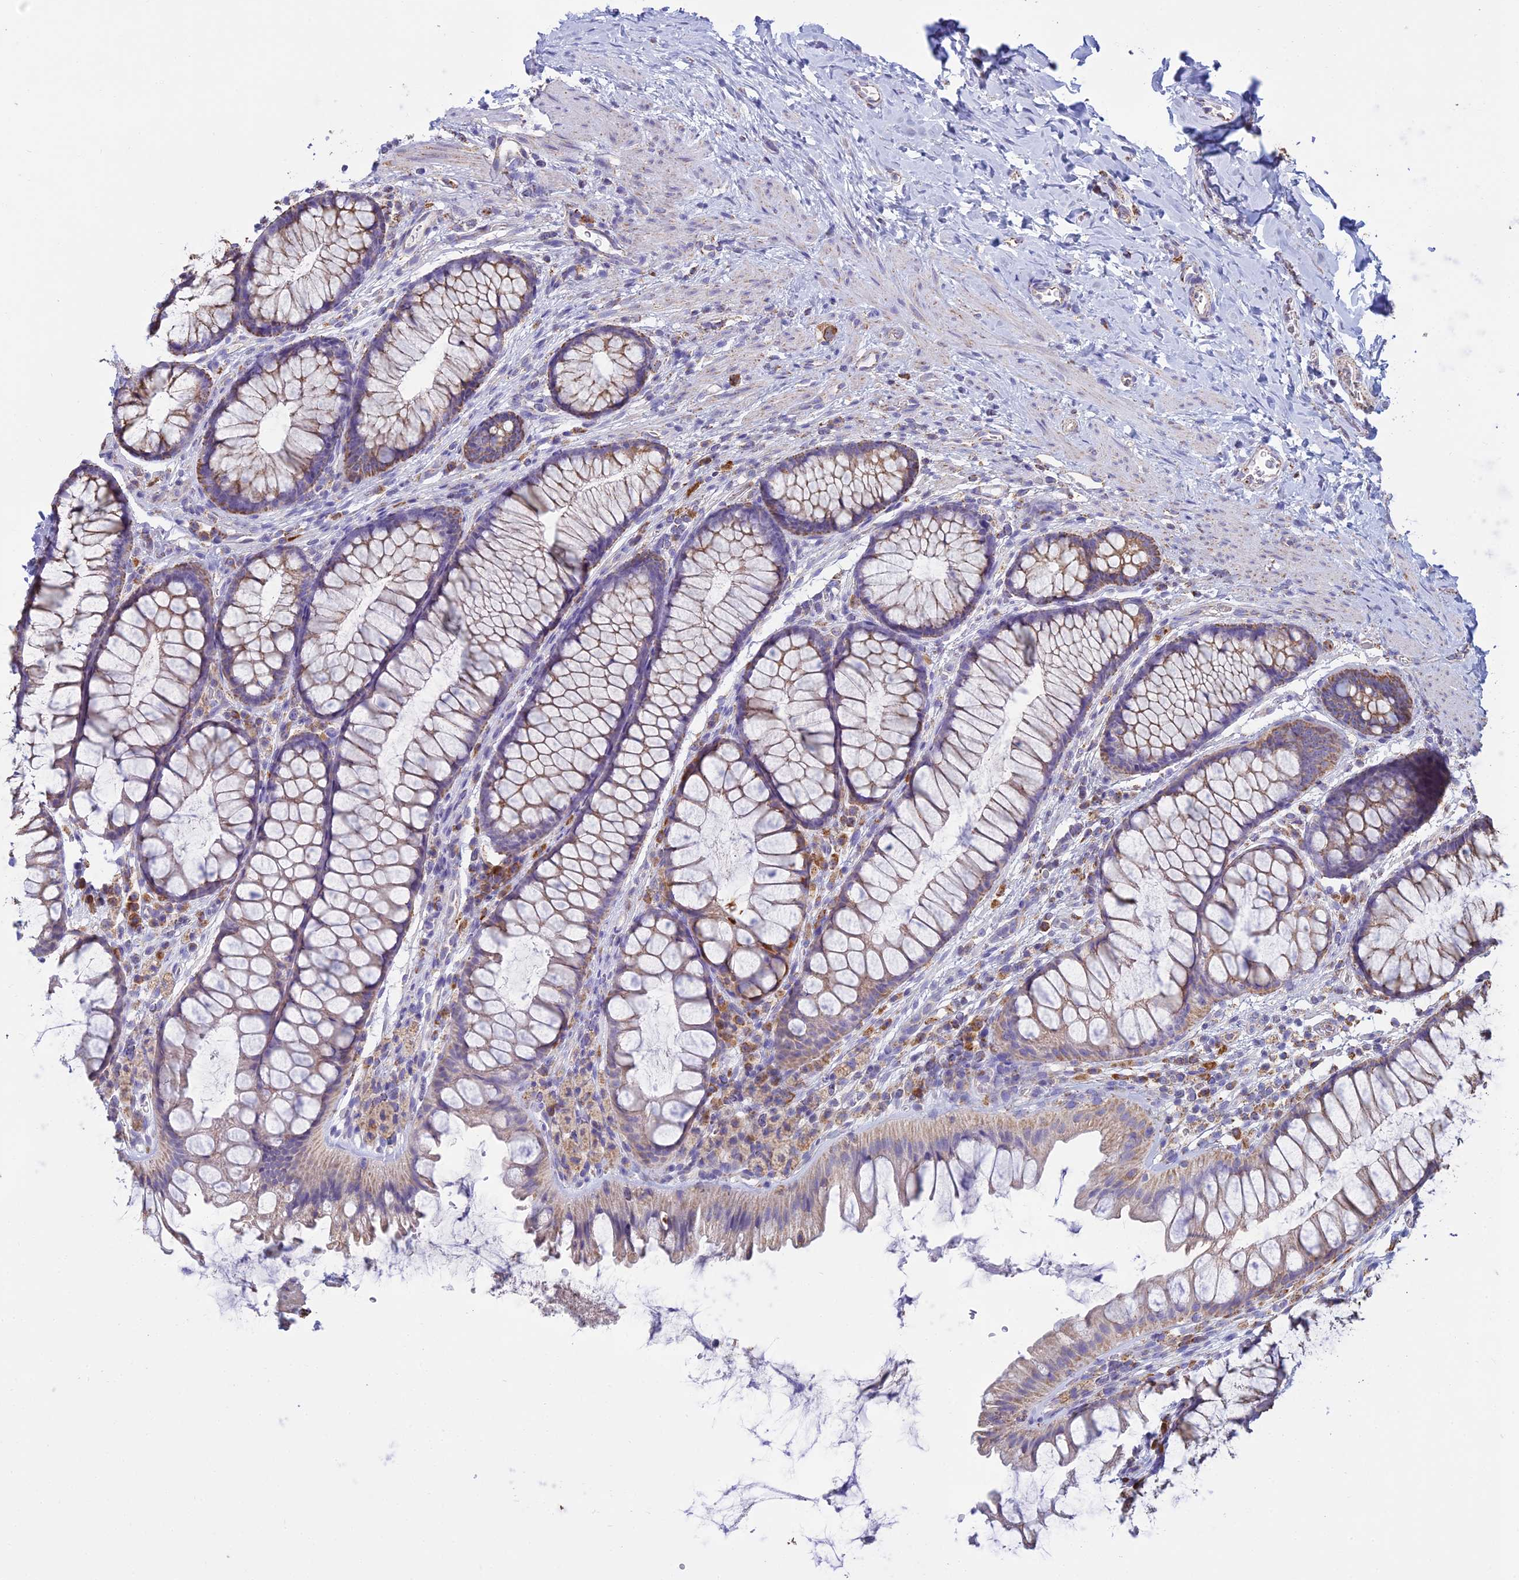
{"staining": {"intensity": "weak", "quantity": ">75%", "location": "cytoplasmic/membranous"}, "tissue": "colon", "cell_type": "Endothelial cells", "image_type": "normal", "snomed": [{"axis": "morphology", "description": "Normal tissue, NOS"}, {"axis": "topography", "description": "Colon"}], "caption": "A high-resolution histopathology image shows IHC staining of normal colon, which exhibits weak cytoplasmic/membranous positivity in approximately >75% of endothelial cells. Using DAB (brown) and hematoxylin (blue) stains, captured at high magnification using brightfield microscopy.", "gene": "OR2W3", "patient": {"sex": "female", "age": 62}}